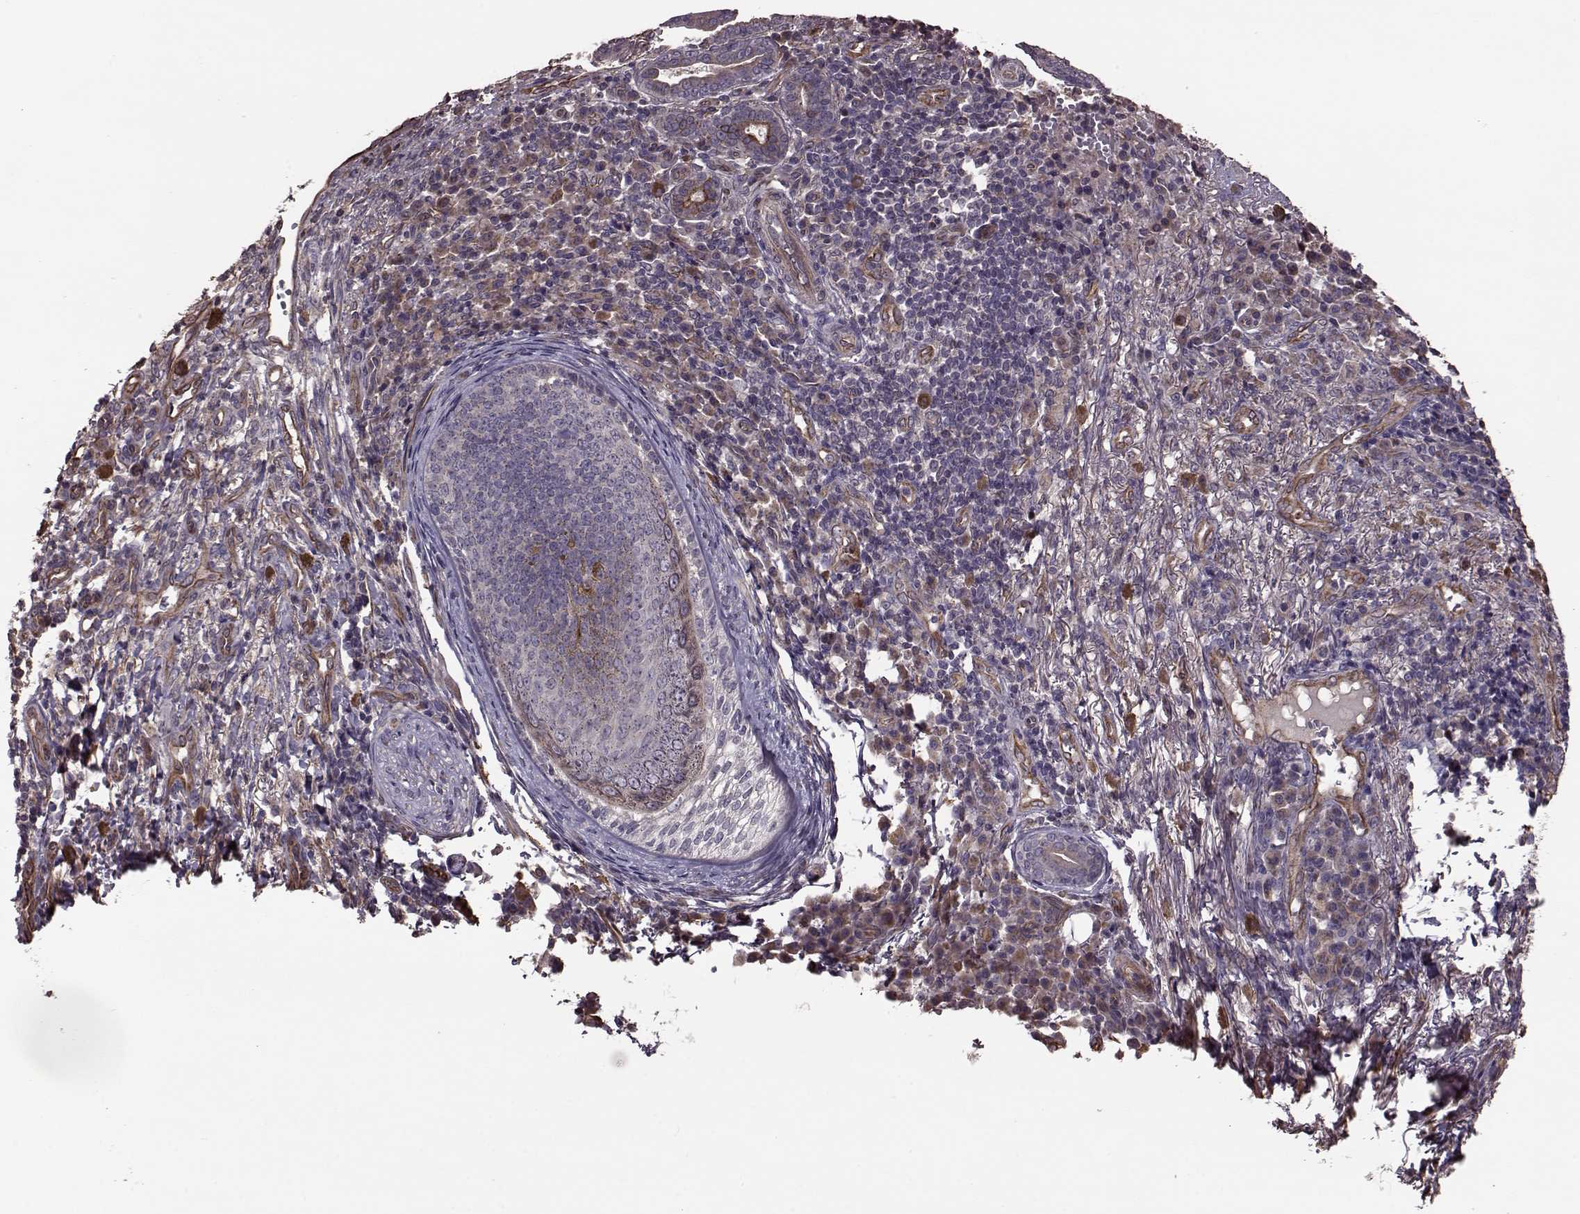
{"staining": {"intensity": "negative", "quantity": "none", "location": "none"}, "tissue": "skin cancer", "cell_type": "Tumor cells", "image_type": "cancer", "snomed": [{"axis": "morphology", "description": "Basal cell carcinoma"}, {"axis": "topography", "description": "Skin"}], "caption": "Human basal cell carcinoma (skin) stained for a protein using IHC displays no expression in tumor cells.", "gene": "NTF3", "patient": {"sex": "female", "age": 69}}